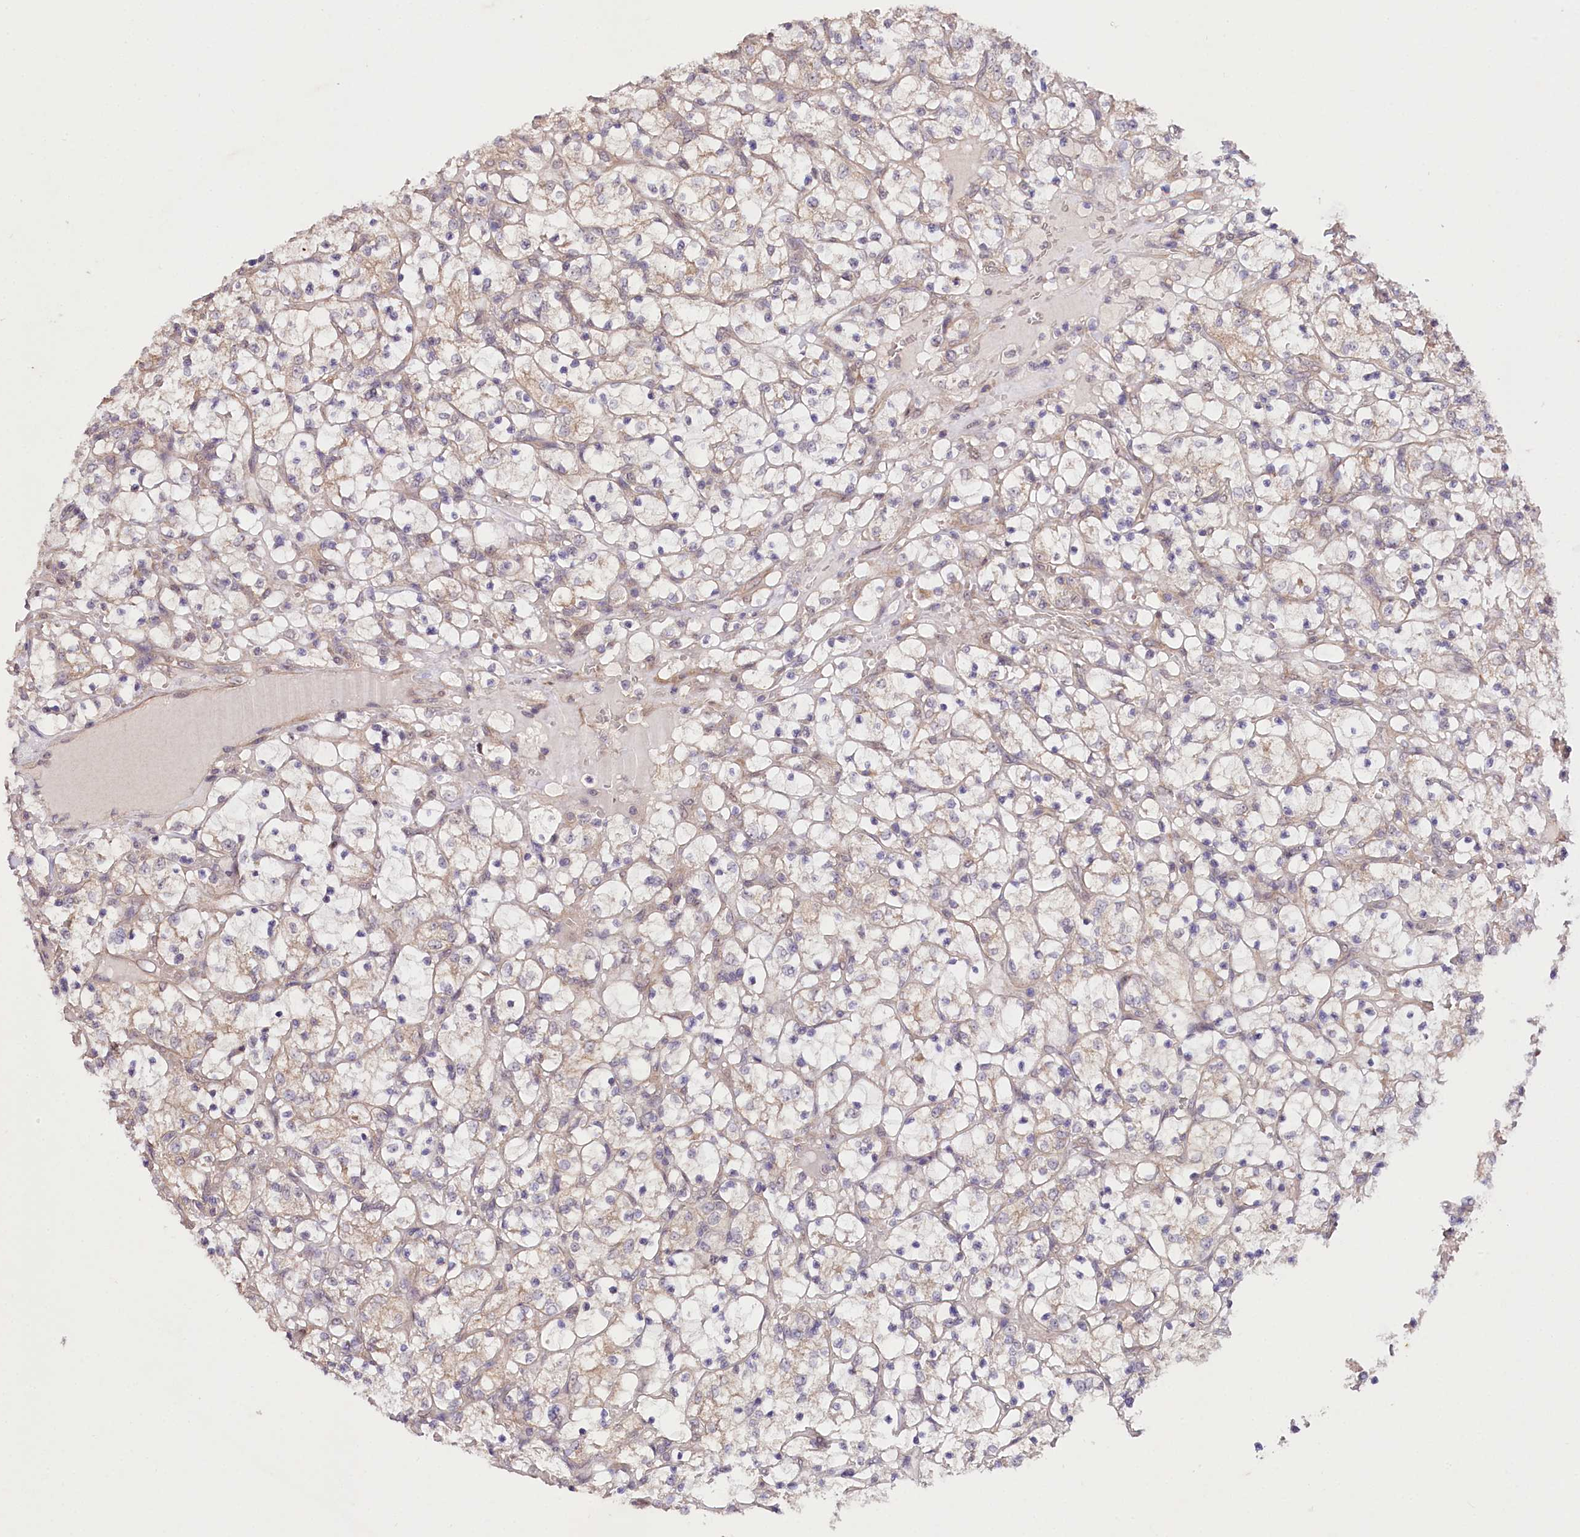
{"staining": {"intensity": "weak", "quantity": "25%-75%", "location": "cytoplasmic/membranous"}, "tissue": "renal cancer", "cell_type": "Tumor cells", "image_type": "cancer", "snomed": [{"axis": "morphology", "description": "Adenocarcinoma, NOS"}, {"axis": "topography", "description": "Kidney"}], "caption": "A brown stain labels weak cytoplasmic/membranous staining of a protein in renal cancer (adenocarcinoma) tumor cells.", "gene": "PHLDB1", "patient": {"sex": "female", "age": 69}}